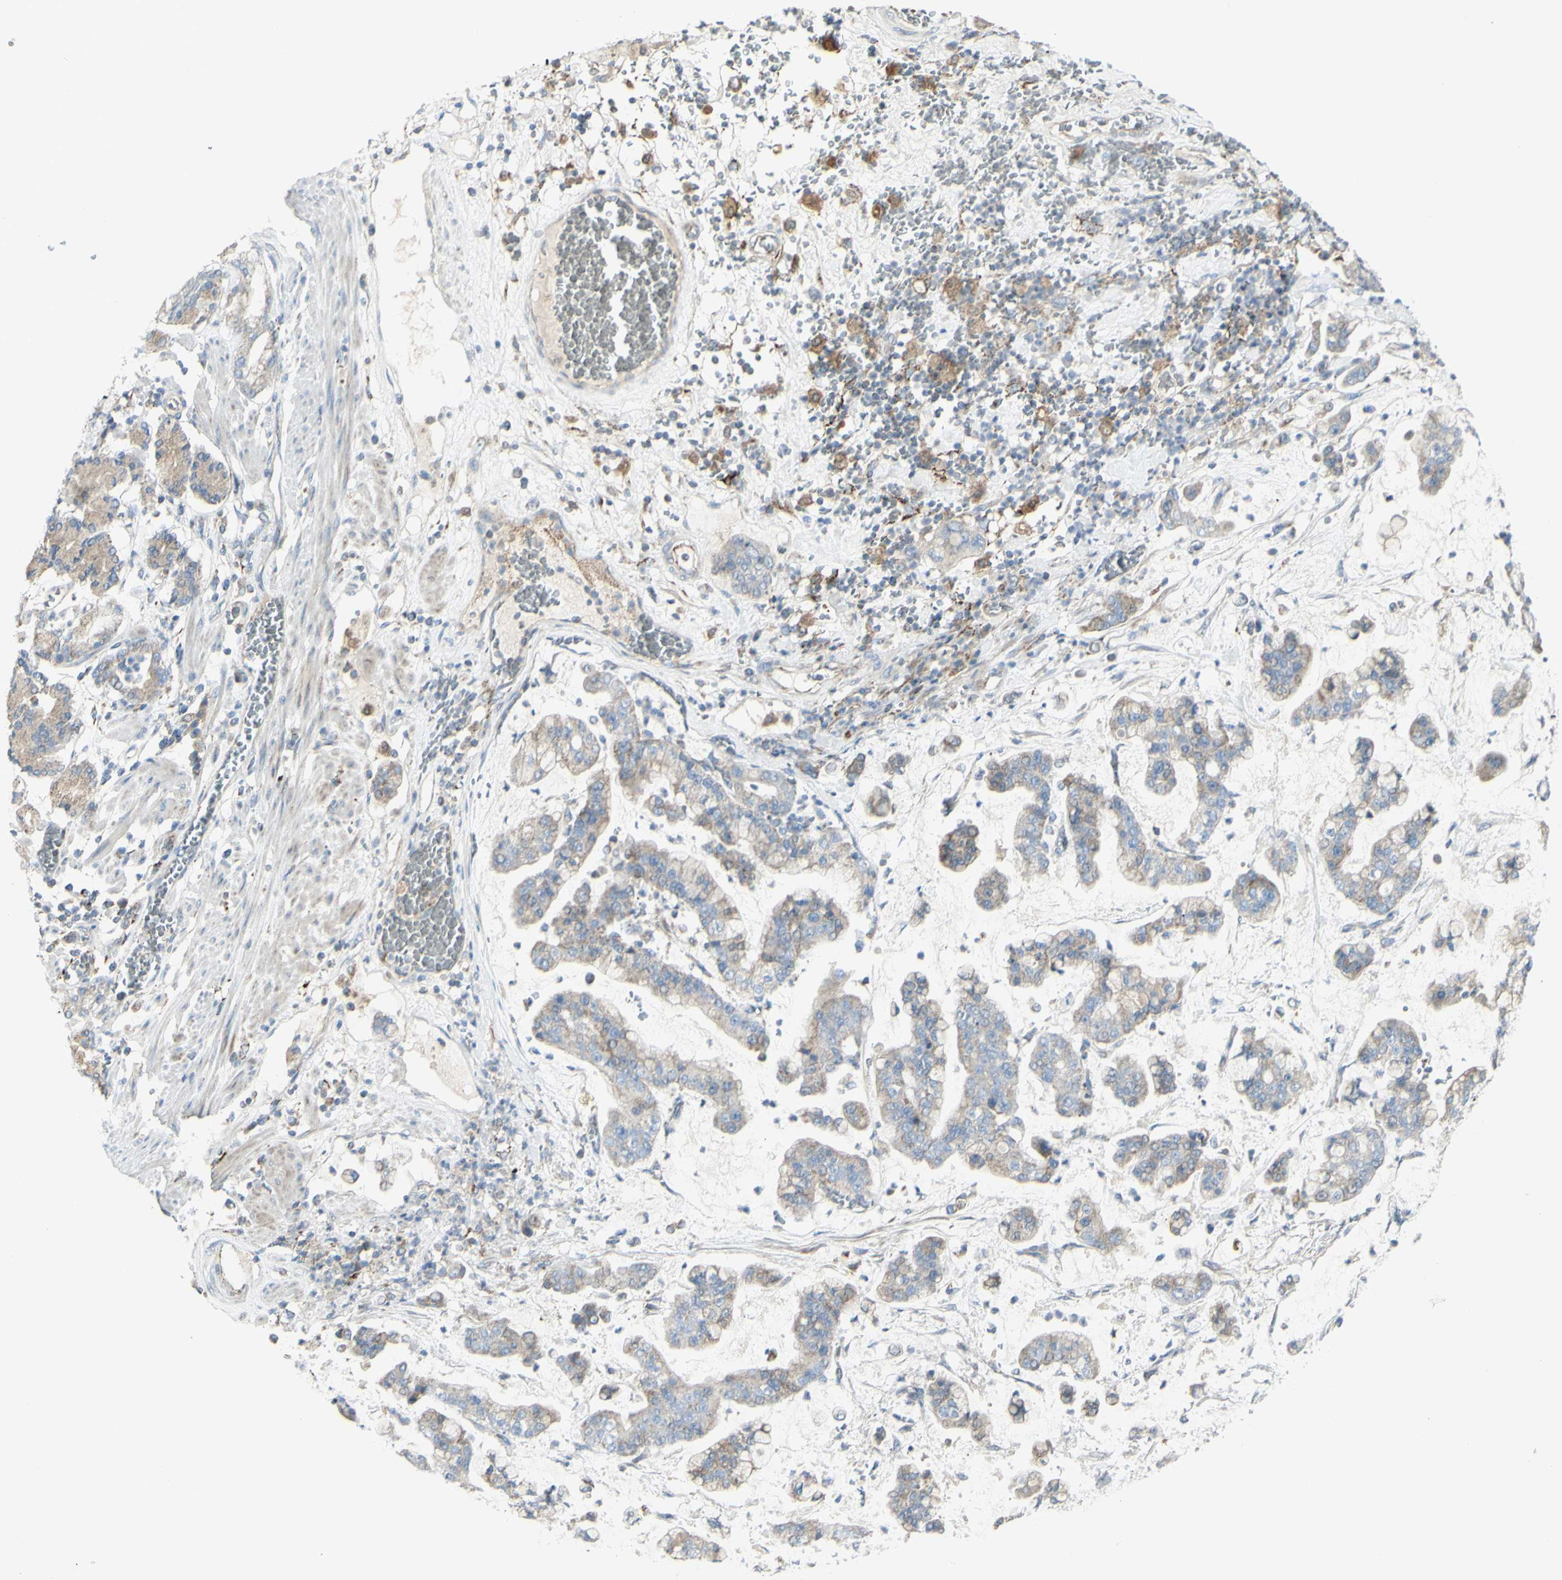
{"staining": {"intensity": "weak", "quantity": "<25%", "location": "cytoplasmic/membranous"}, "tissue": "stomach cancer", "cell_type": "Tumor cells", "image_type": "cancer", "snomed": [{"axis": "morphology", "description": "Normal tissue, NOS"}, {"axis": "morphology", "description": "Adenocarcinoma, NOS"}, {"axis": "topography", "description": "Stomach, upper"}, {"axis": "topography", "description": "Stomach"}], "caption": "A micrograph of stomach adenocarcinoma stained for a protein shows no brown staining in tumor cells. Nuclei are stained in blue.", "gene": "CNTNAP1", "patient": {"sex": "male", "age": 76}}